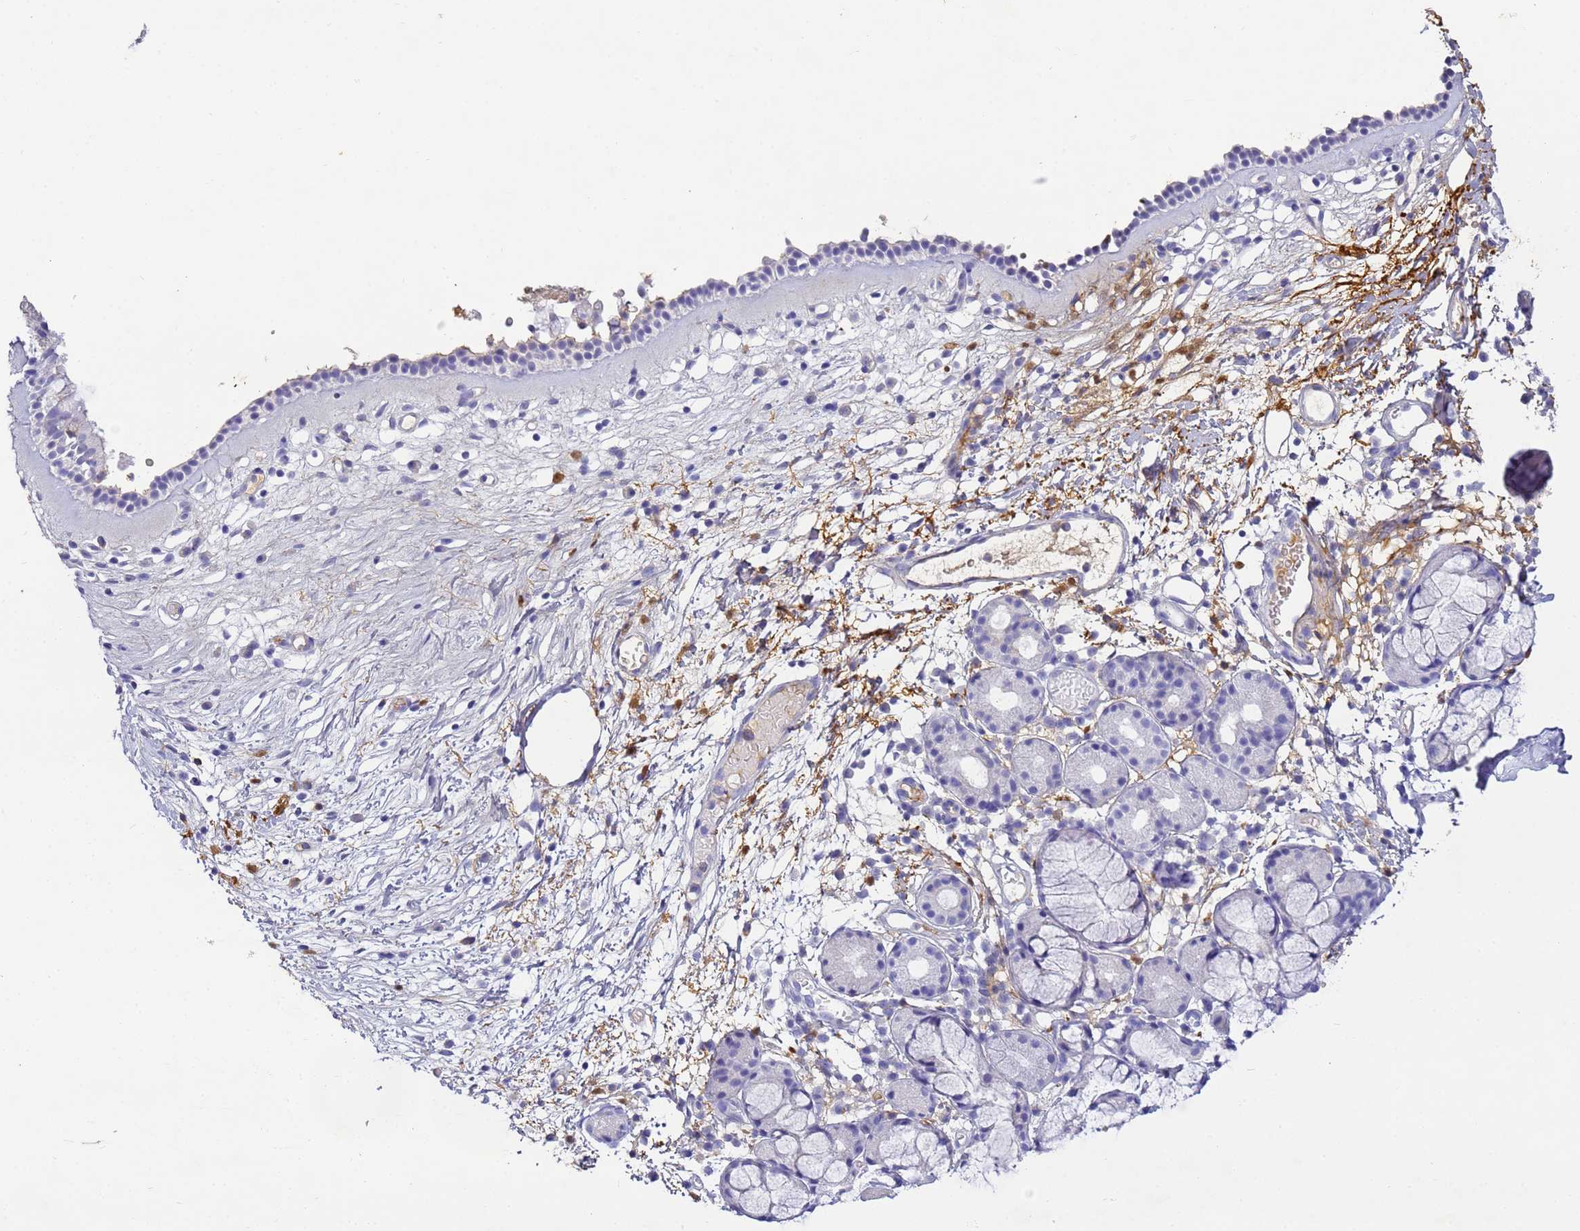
{"staining": {"intensity": "negative", "quantity": "none", "location": "none"}, "tissue": "nasopharynx", "cell_type": "Respiratory epithelial cells", "image_type": "normal", "snomed": [{"axis": "morphology", "description": "Normal tissue, NOS"}, {"axis": "morphology", "description": "Inflammation, NOS"}, {"axis": "topography", "description": "Nasopharynx"}], "caption": "IHC micrograph of unremarkable nasopharynx: human nasopharynx stained with DAB (3,3'-diaminobenzidine) exhibits no significant protein staining in respiratory epithelial cells. (DAB (3,3'-diaminobenzidine) immunohistochemistry (IHC) visualized using brightfield microscopy, high magnification).", "gene": "CFHR1", "patient": {"sex": "male", "age": 70}}